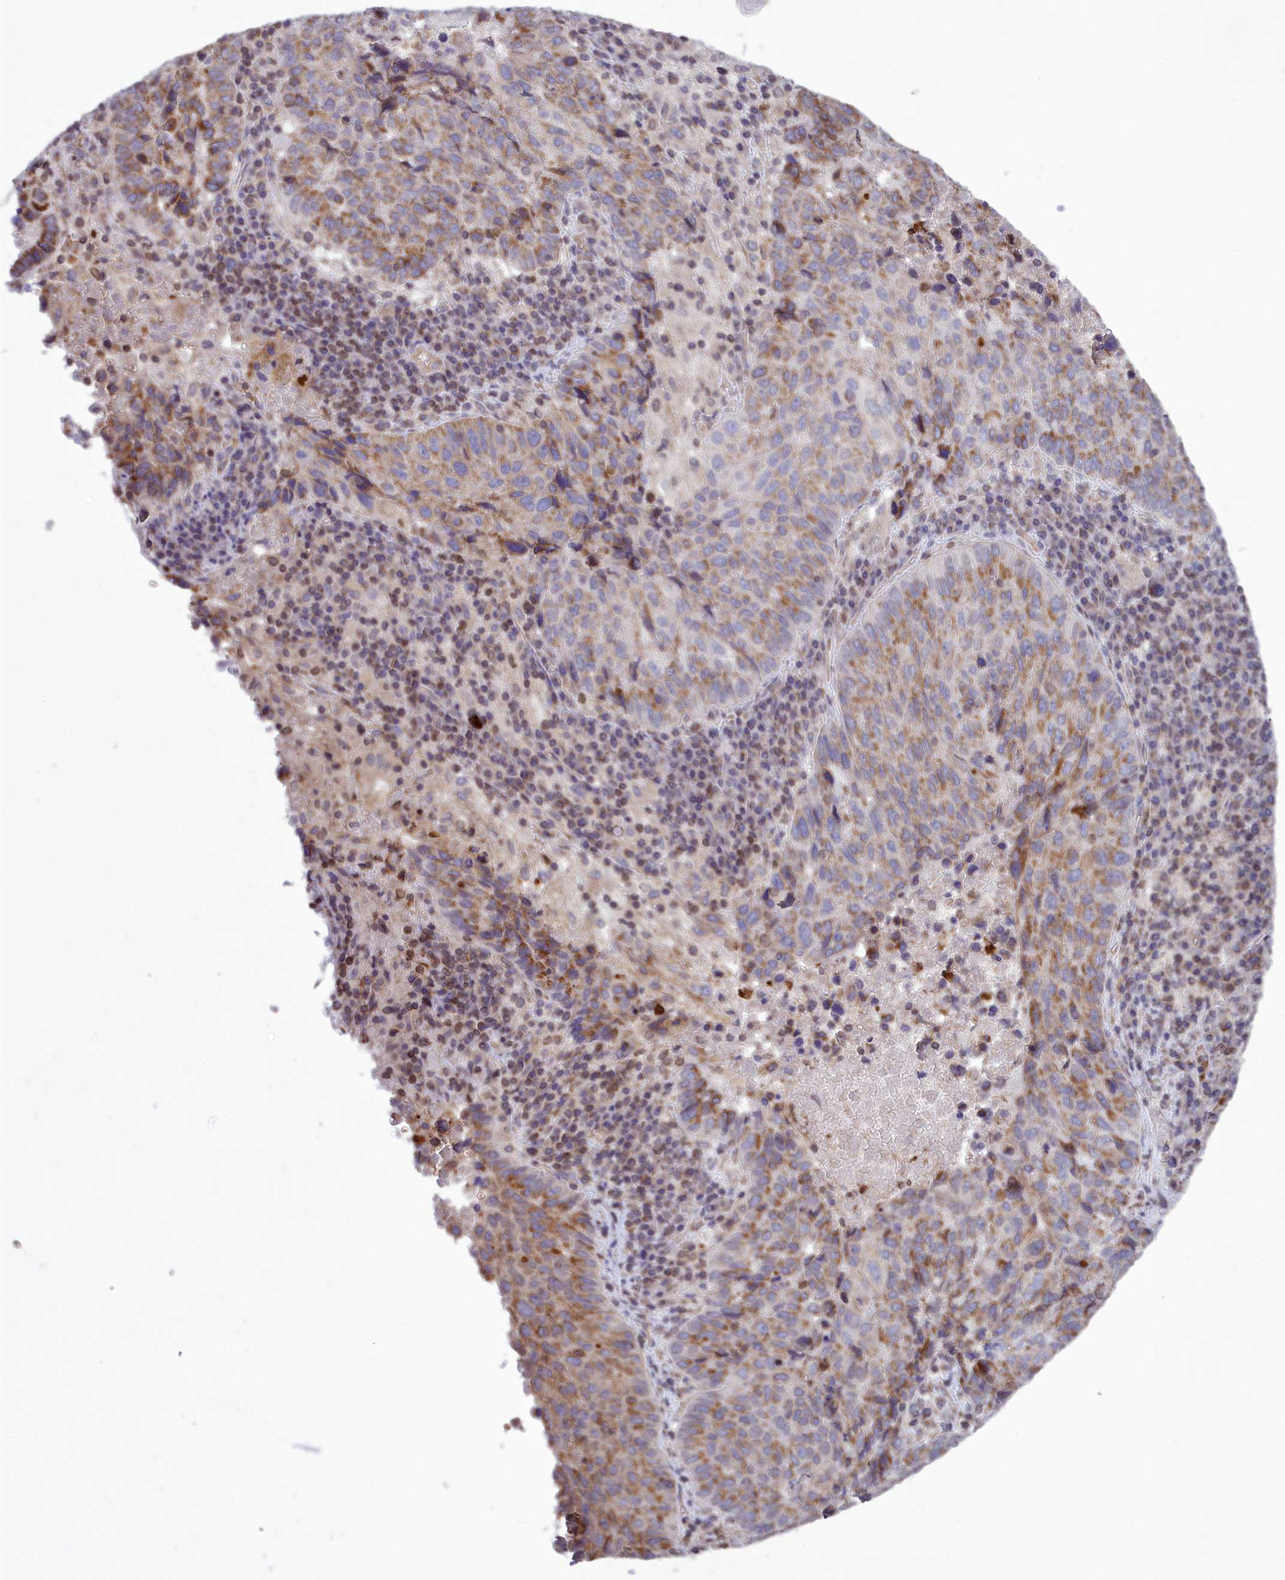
{"staining": {"intensity": "moderate", "quantity": ">75%", "location": "cytoplasmic/membranous"}, "tissue": "lung cancer", "cell_type": "Tumor cells", "image_type": "cancer", "snomed": [{"axis": "morphology", "description": "Squamous cell carcinoma, NOS"}, {"axis": "topography", "description": "Lung"}], "caption": "Lung cancer tissue displays moderate cytoplasmic/membranous staining in approximately >75% of tumor cells, visualized by immunohistochemistry.", "gene": "PKHD1L1", "patient": {"sex": "male", "age": 73}}